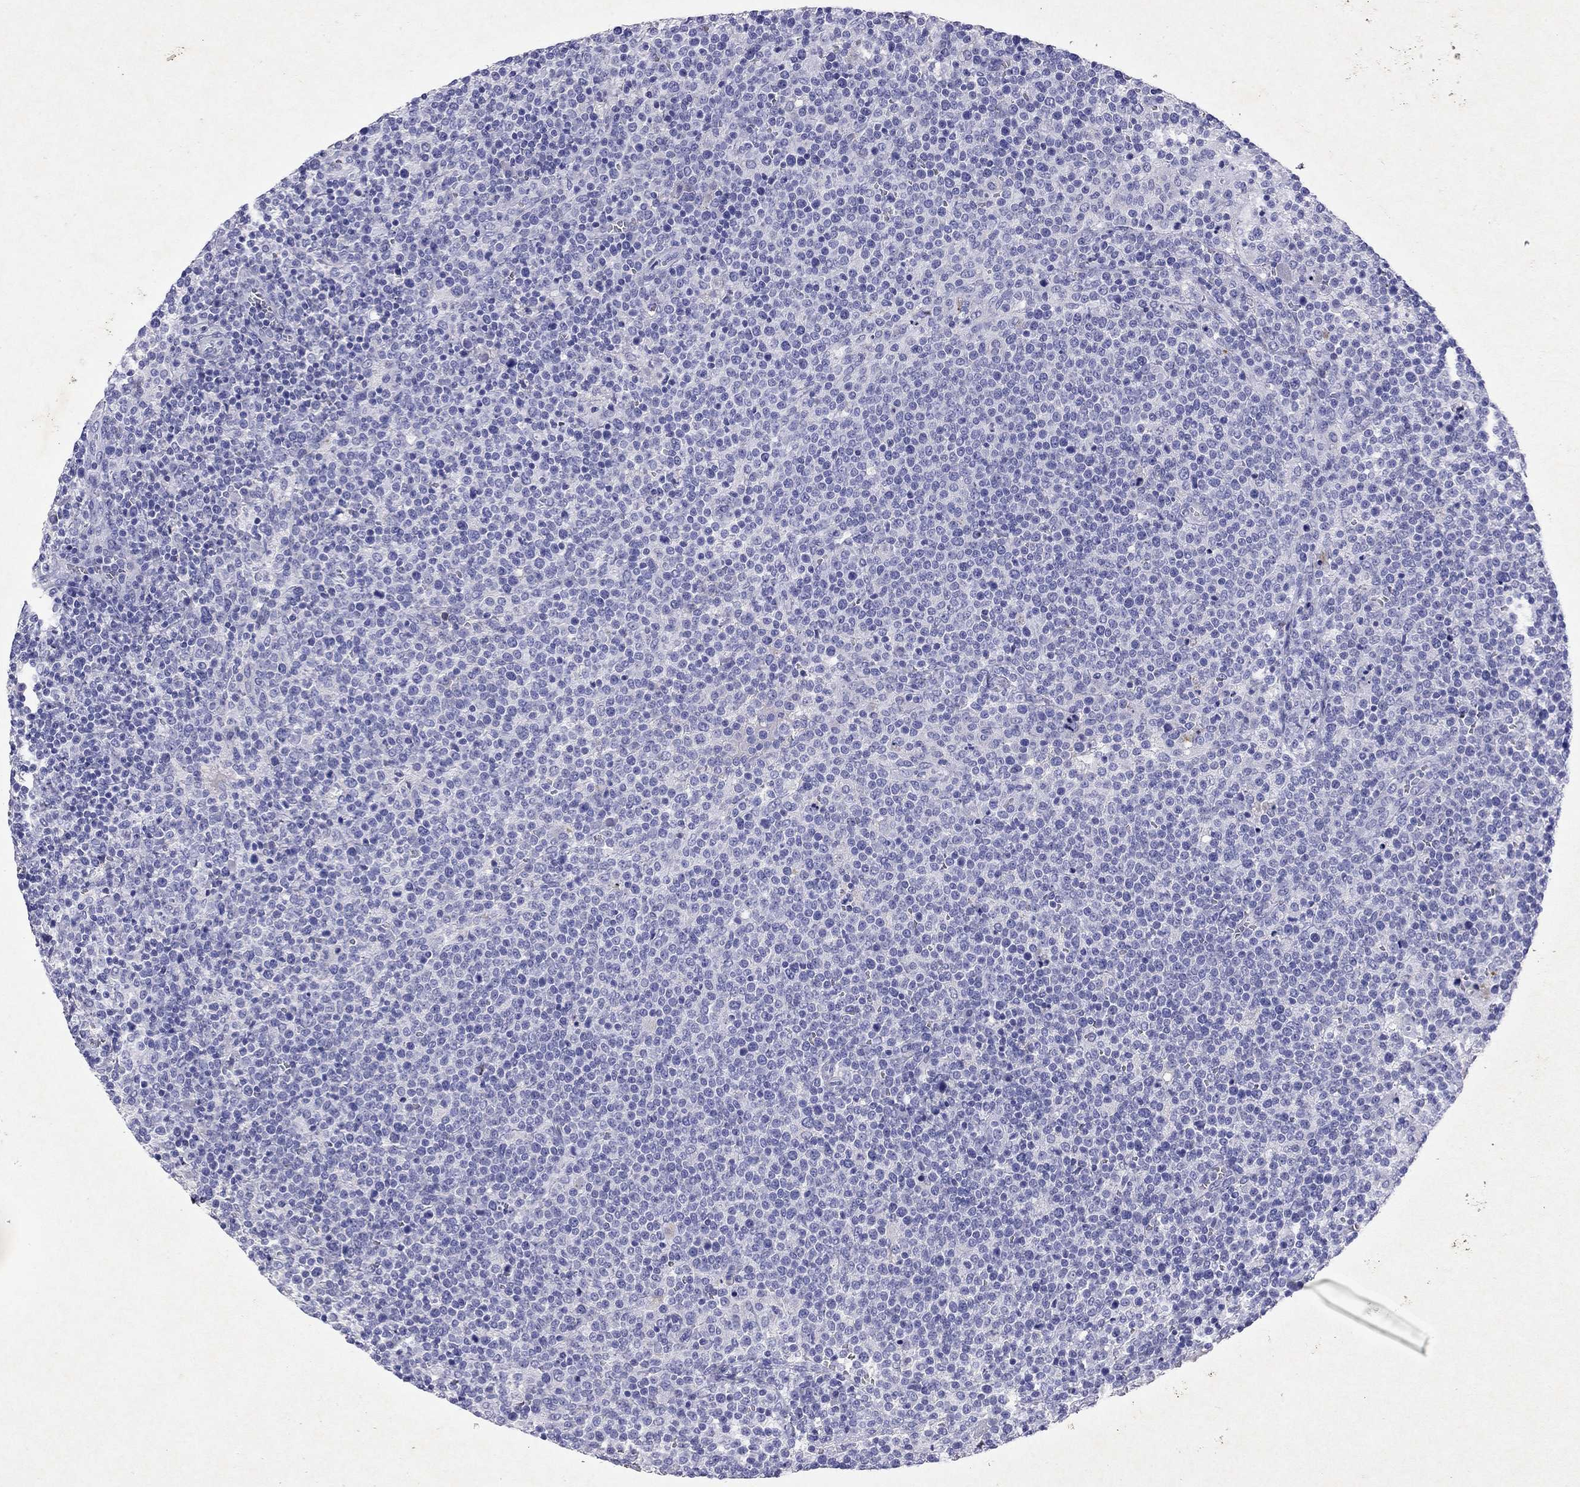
{"staining": {"intensity": "negative", "quantity": "none", "location": "none"}, "tissue": "lymphoma", "cell_type": "Tumor cells", "image_type": "cancer", "snomed": [{"axis": "morphology", "description": "Malignant lymphoma, non-Hodgkin's type, High grade"}, {"axis": "topography", "description": "Lymph node"}], "caption": "The immunohistochemistry histopathology image has no significant staining in tumor cells of lymphoma tissue.", "gene": "ARMC12", "patient": {"sex": "male", "age": 61}}